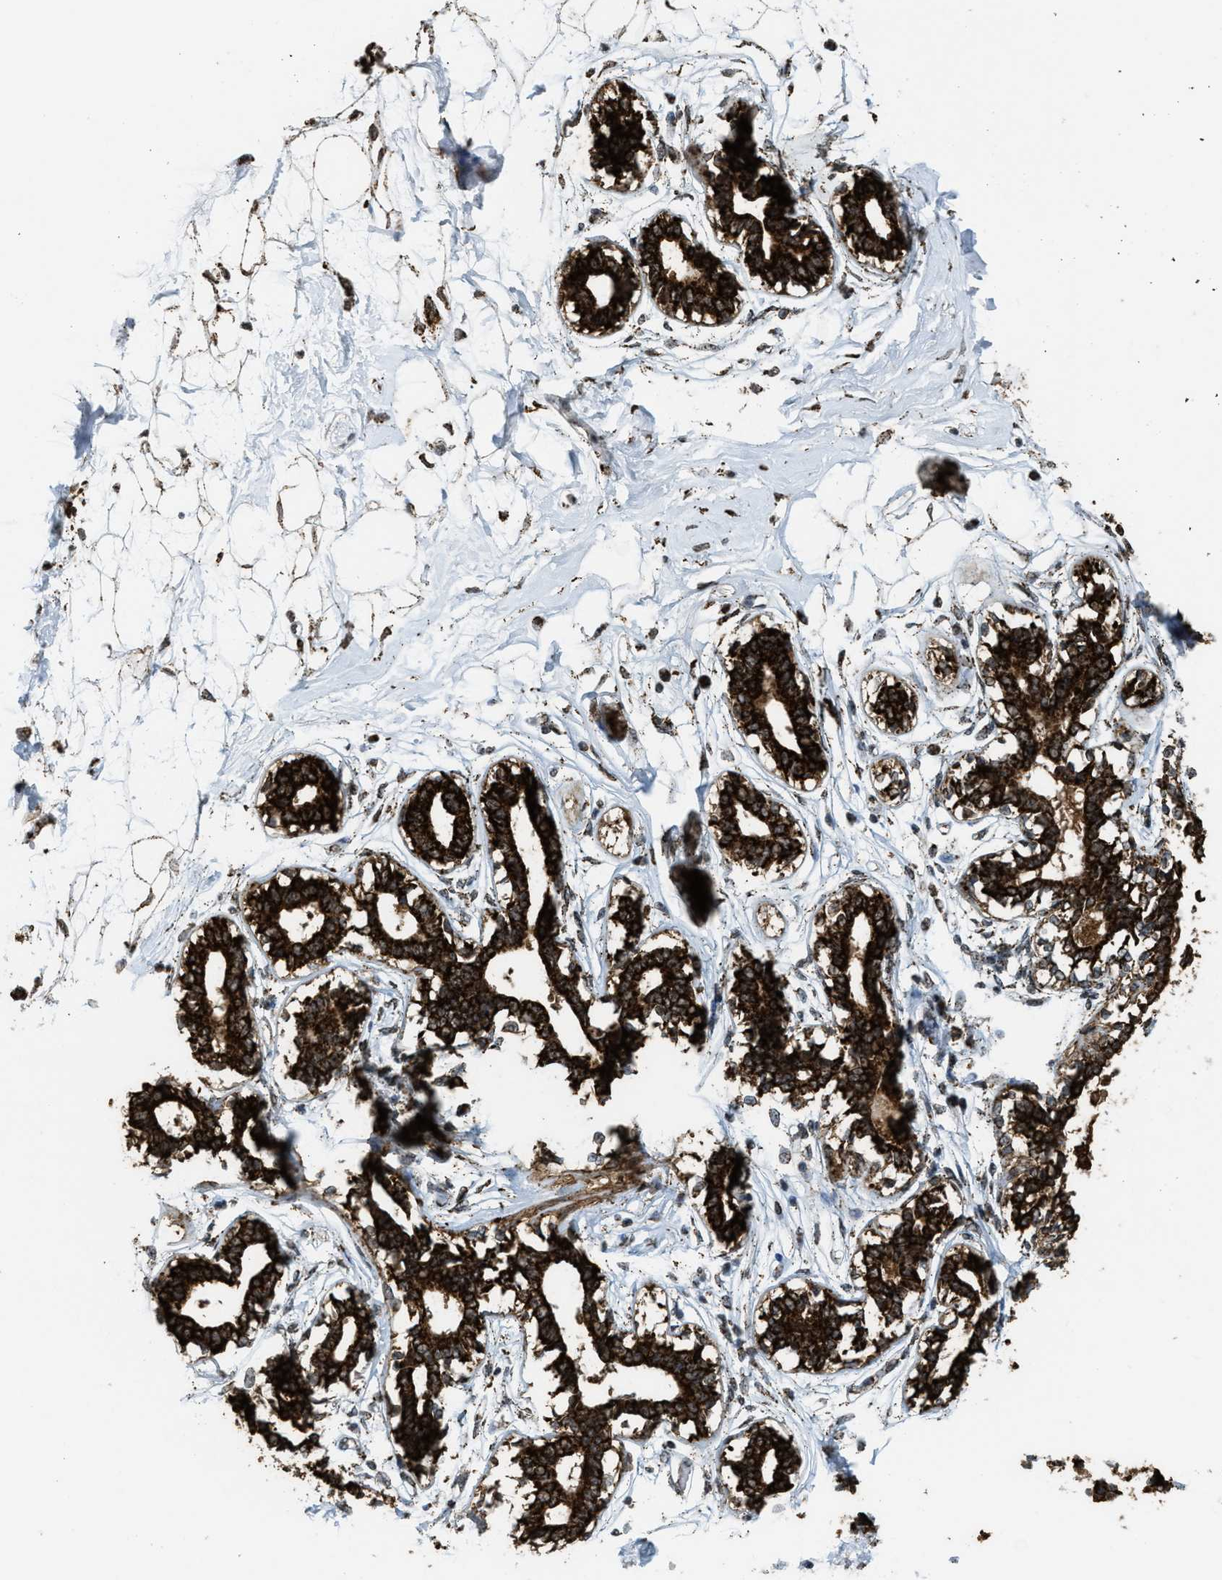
{"staining": {"intensity": "moderate", "quantity": ">75%", "location": "cytoplasmic/membranous"}, "tissue": "breast", "cell_type": "Adipocytes", "image_type": "normal", "snomed": [{"axis": "morphology", "description": "Normal tissue, NOS"}, {"axis": "topography", "description": "Breast"}], "caption": "An image of human breast stained for a protein displays moderate cytoplasmic/membranous brown staining in adipocytes. The staining is performed using DAB (3,3'-diaminobenzidine) brown chromogen to label protein expression. The nuclei are counter-stained blue using hematoxylin.", "gene": "HIBADH", "patient": {"sex": "female", "age": 45}}